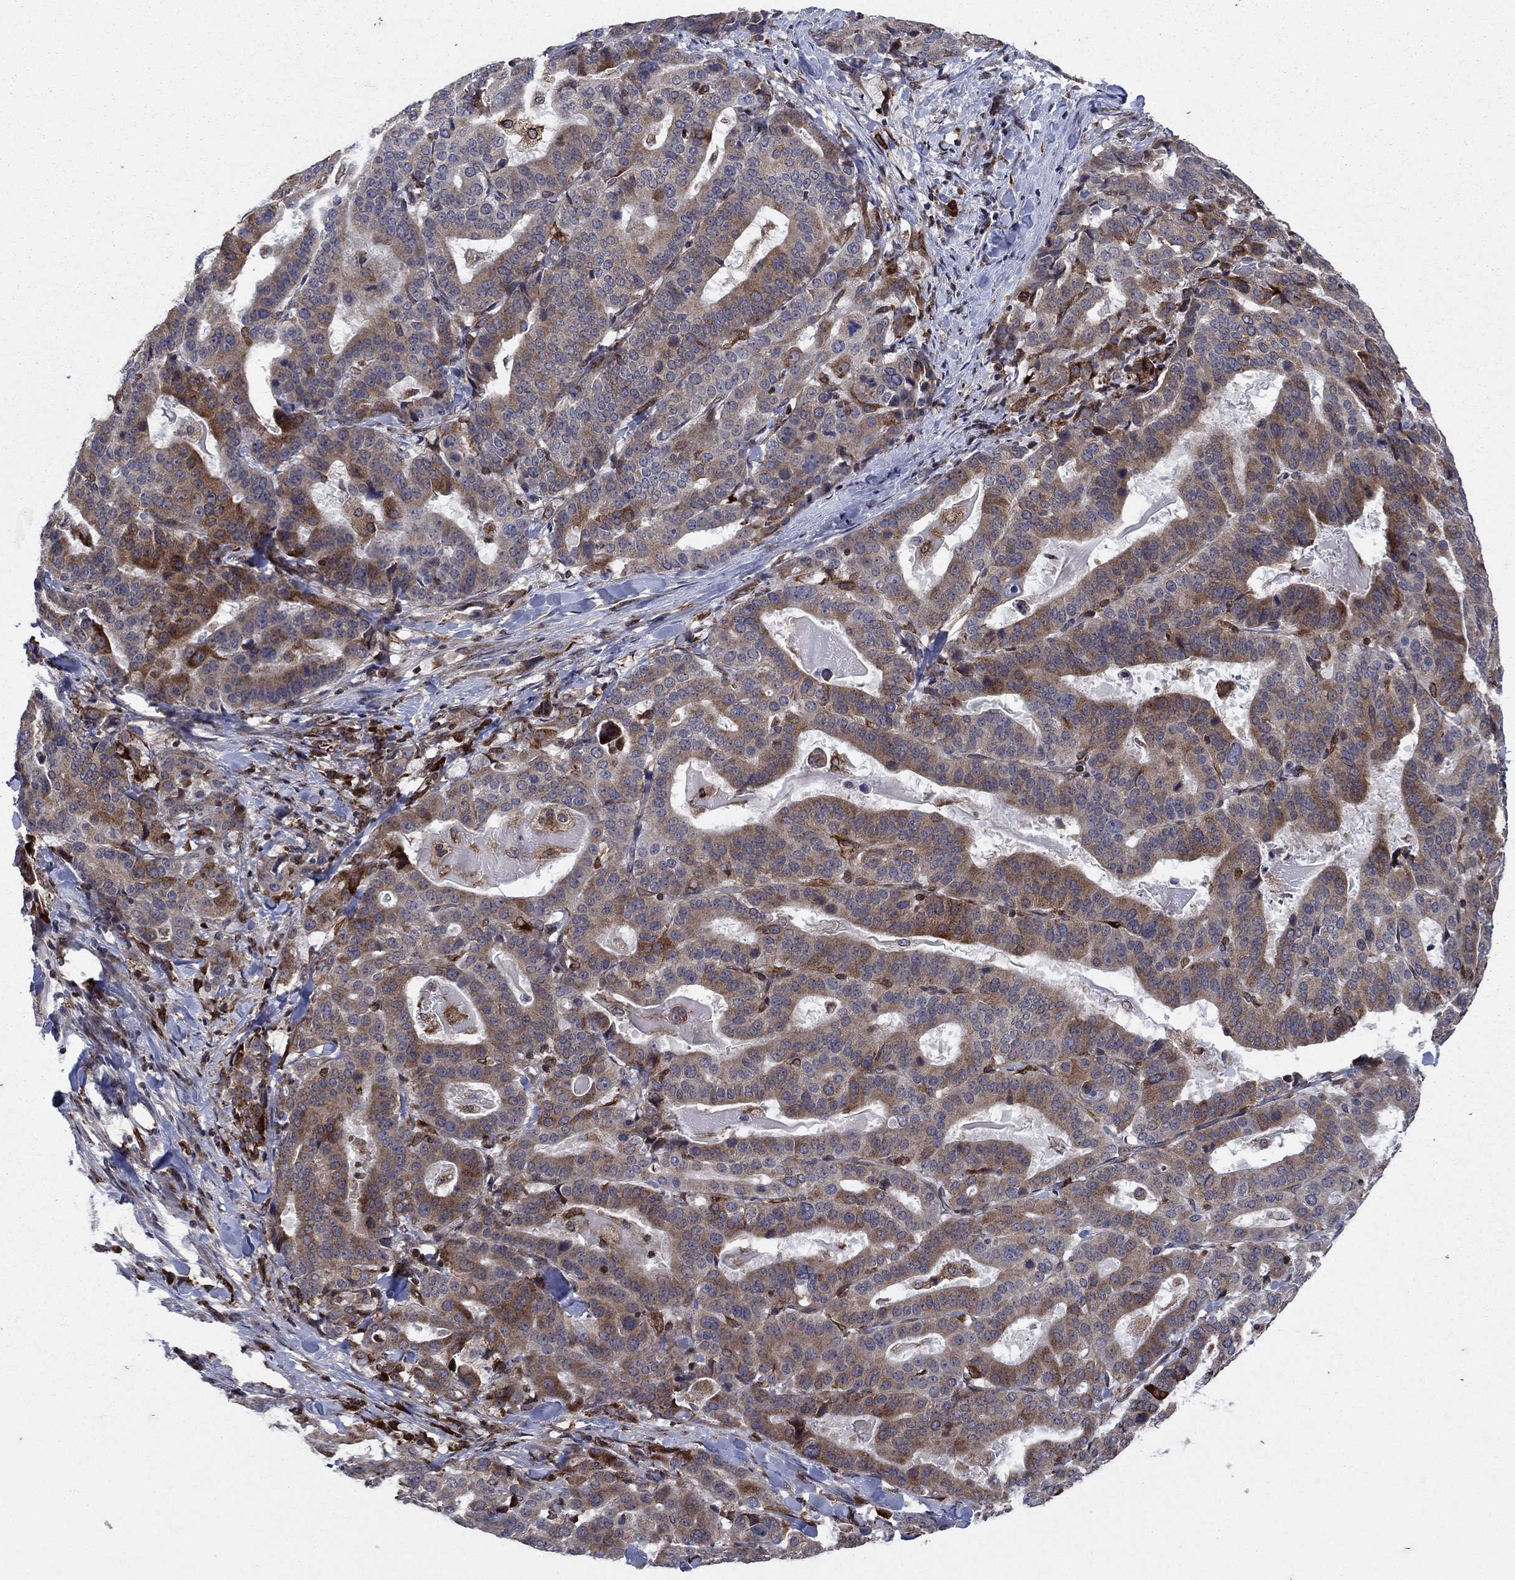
{"staining": {"intensity": "strong", "quantity": "<25%", "location": "cytoplasmic/membranous"}, "tissue": "stomach cancer", "cell_type": "Tumor cells", "image_type": "cancer", "snomed": [{"axis": "morphology", "description": "Adenocarcinoma, NOS"}, {"axis": "topography", "description": "Stomach"}], "caption": "An immunohistochemistry micrograph of tumor tissue is shown. Protein staining in brown labels strong cytoplasmic/membranous positivity in stomach cancer within tumor cells. Nuclei are stained in blue.", "gene": "DHRS7", "patient": {"sex": "male", "age": 48}}